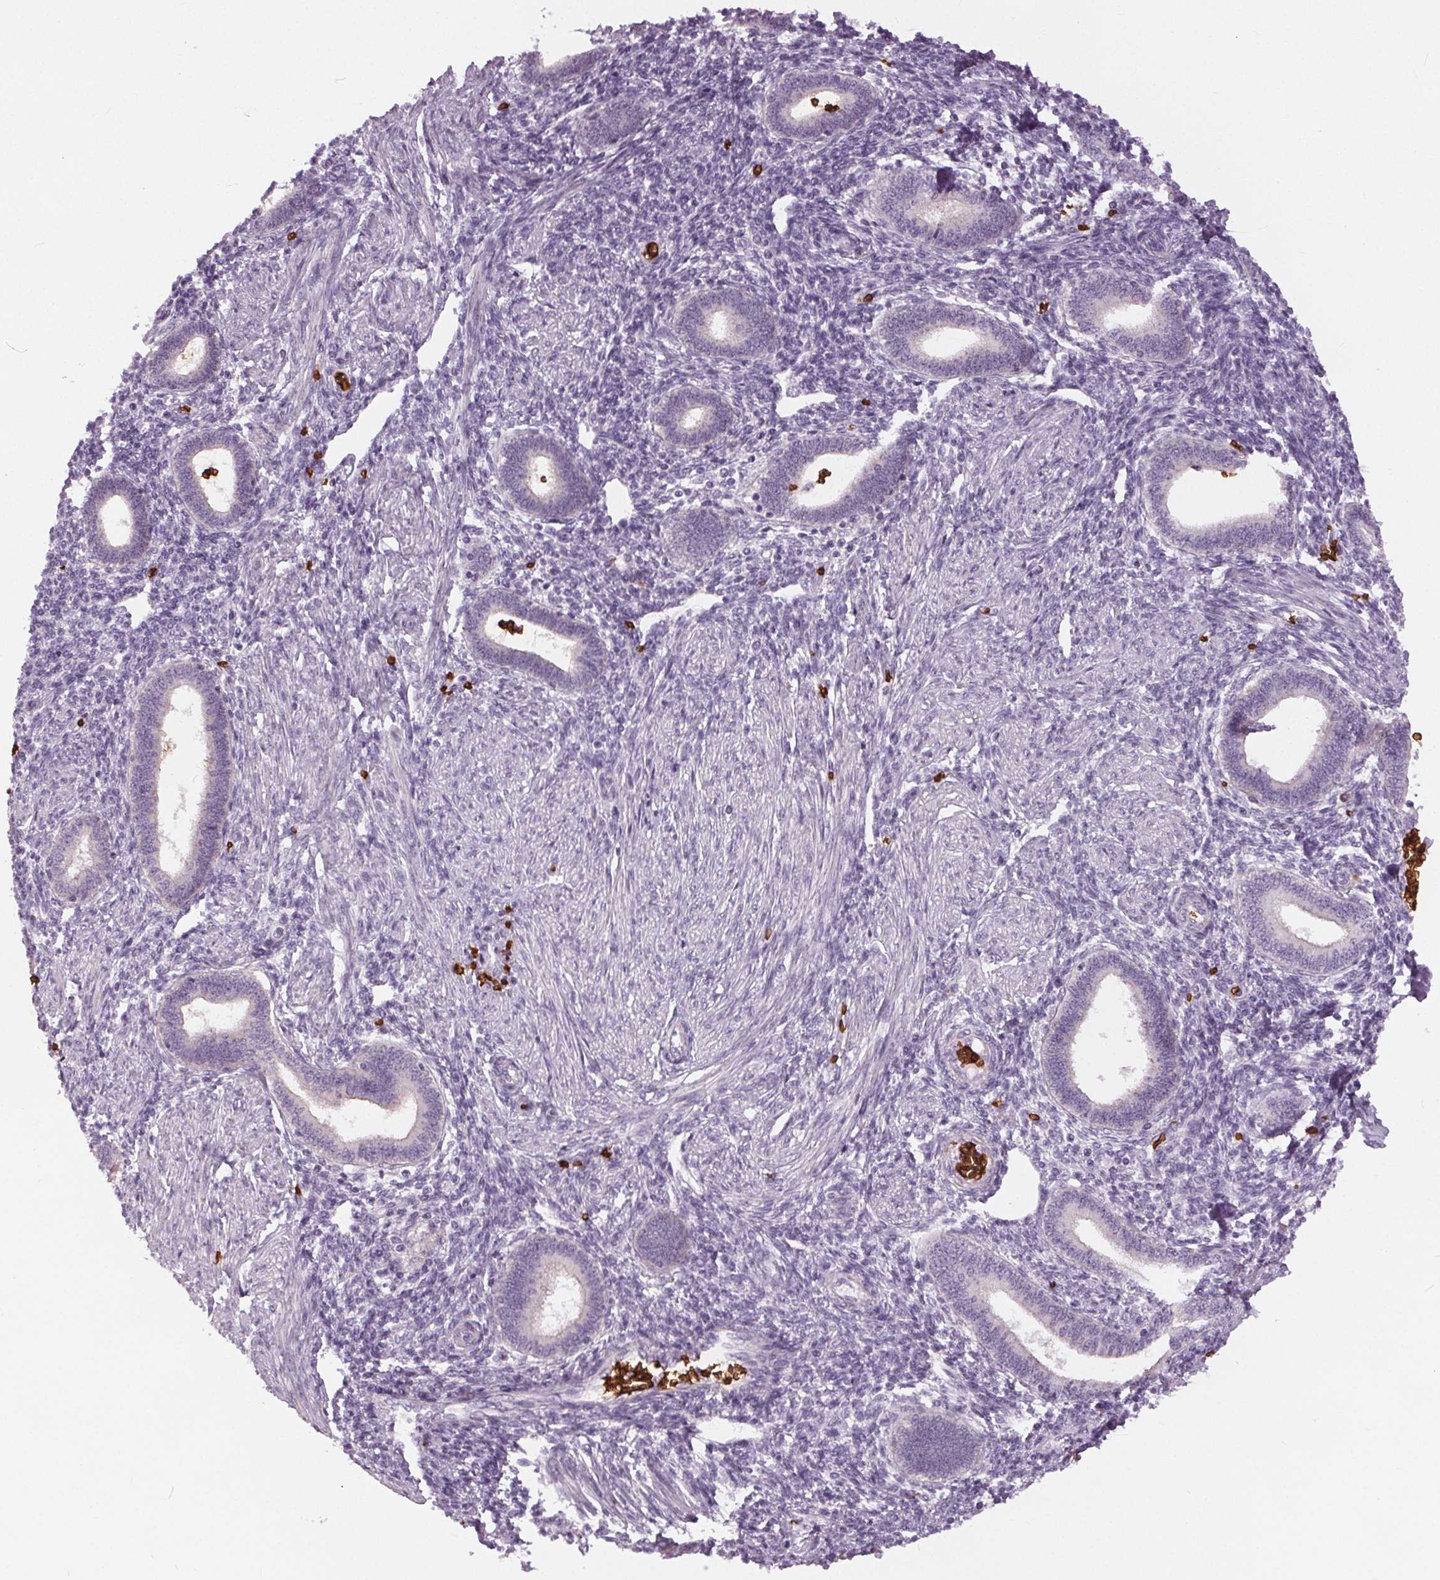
{"staining": {"intensity": "negative", "quantity": "none", "location": "none"}, "tissue": "endometrium", "cell_type": "Cells in endometrial stroma", "image_type": "normal", "snomed": [{"axis": "morphology", "description": "Normal tissue, NOS"}, {"axis": "topography", "description": "Endometrium"}], "caption": "This is an immunohistochemistry image of normal human endometrium. There is no positivity in cells in endometrial stroma.", "gene": "SLC4A1", "patient": {"sex": "female", "age": 42}}